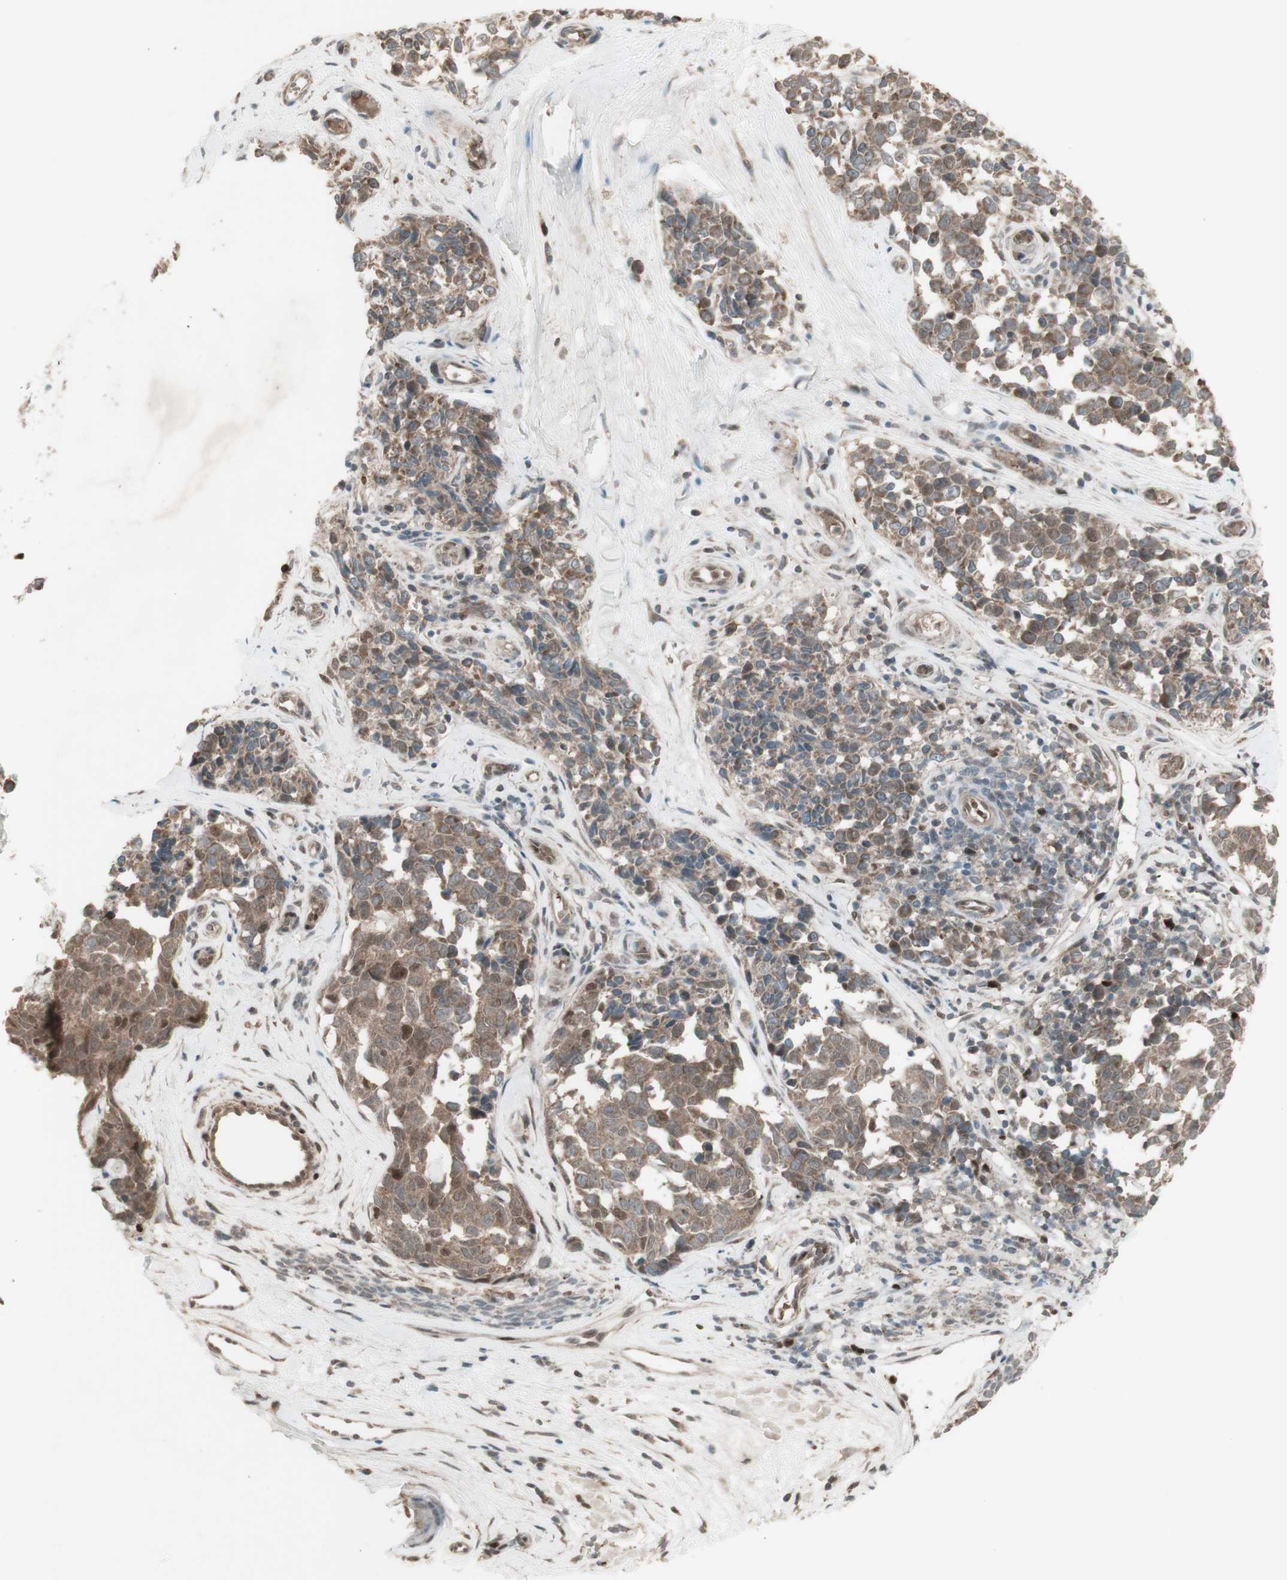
{"staining": {"intensity": "moderate", "quantity": ">75%", "location": "cytoplasmic/membranous,nuclear"}, "tissue": "melanoma", "cell_type": "Tumor cells", "image_type": "cancer", "snomed": [{"axis": "morphology", "description": "Malignant melanoma, NOS"}, {"axis": "topography", "description": "Skin"}], "caption": "High-magnification brightfield microscopy of malignant melanoma stained with DAB (brown) and counterstained with hematoxylin (blue). tumor cells exhibit moderate cytoplasmic/membranous and nuclear positivity is seen in approximately>75% of cells.", "gene": "MSH6", "patient": {"sex": "female", "age": 64}}